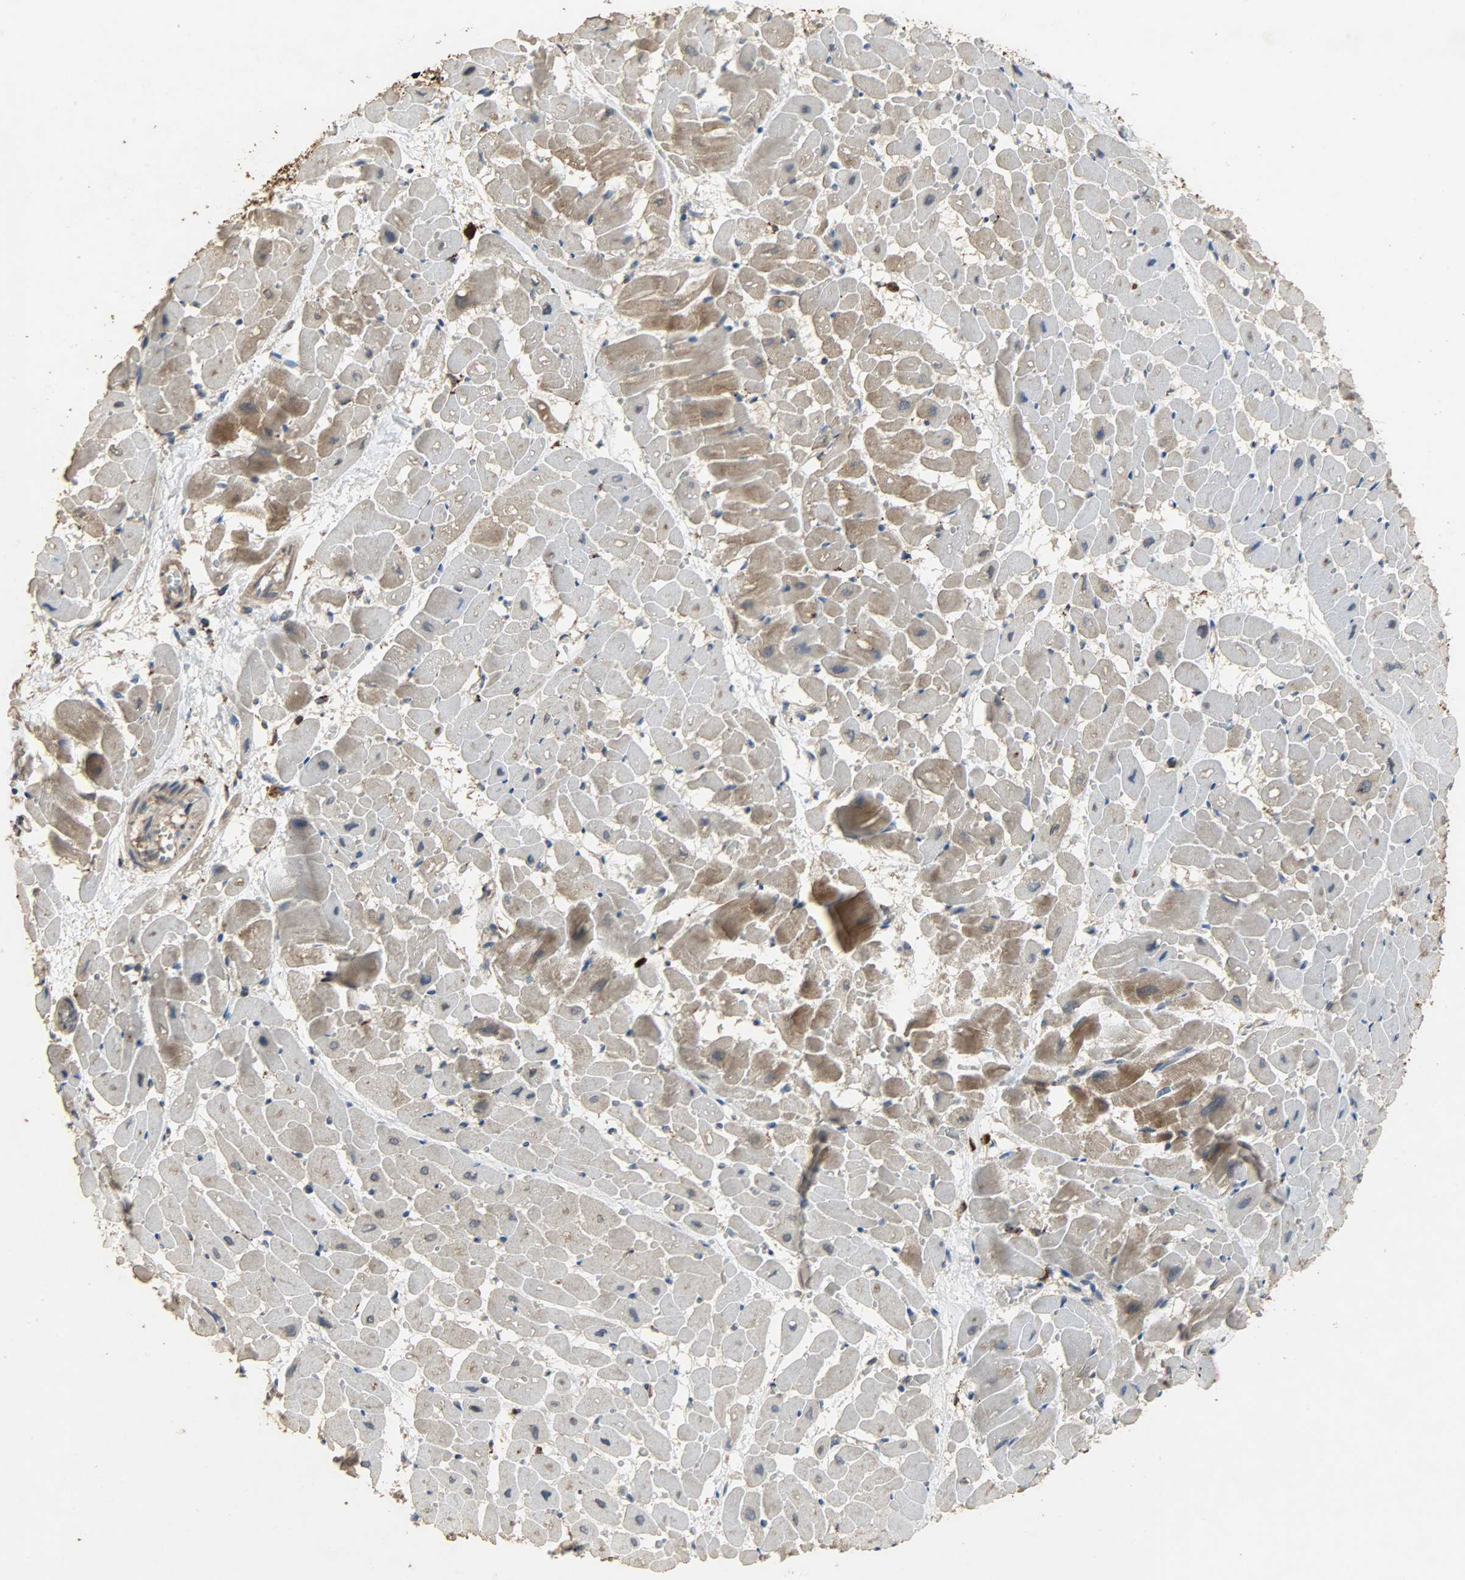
{"staining": {"intensity": "moderate", "quantity": ">75%", "location": "cytoplasmic/membranous"}, "tissue": "heart muscle", "cell_type": "Cardiomyocytes", "image_type": "normal", "snomed": [{"axis": "morphology", "description": "Normal tissue, NOS"}, {"axis": "topography", "description": "Heart"}], "caption": "Immunohistochemistry (IHC) (DAB (3,3'-diaminobenzidine)) staining of normal human heart muscle shows moderate cytoplasmic/membranous protein staining in approximately >75% of cardiomyocytes.", "gene": "CDKN2C", "patient": {"sex": "male", "age": 45}}